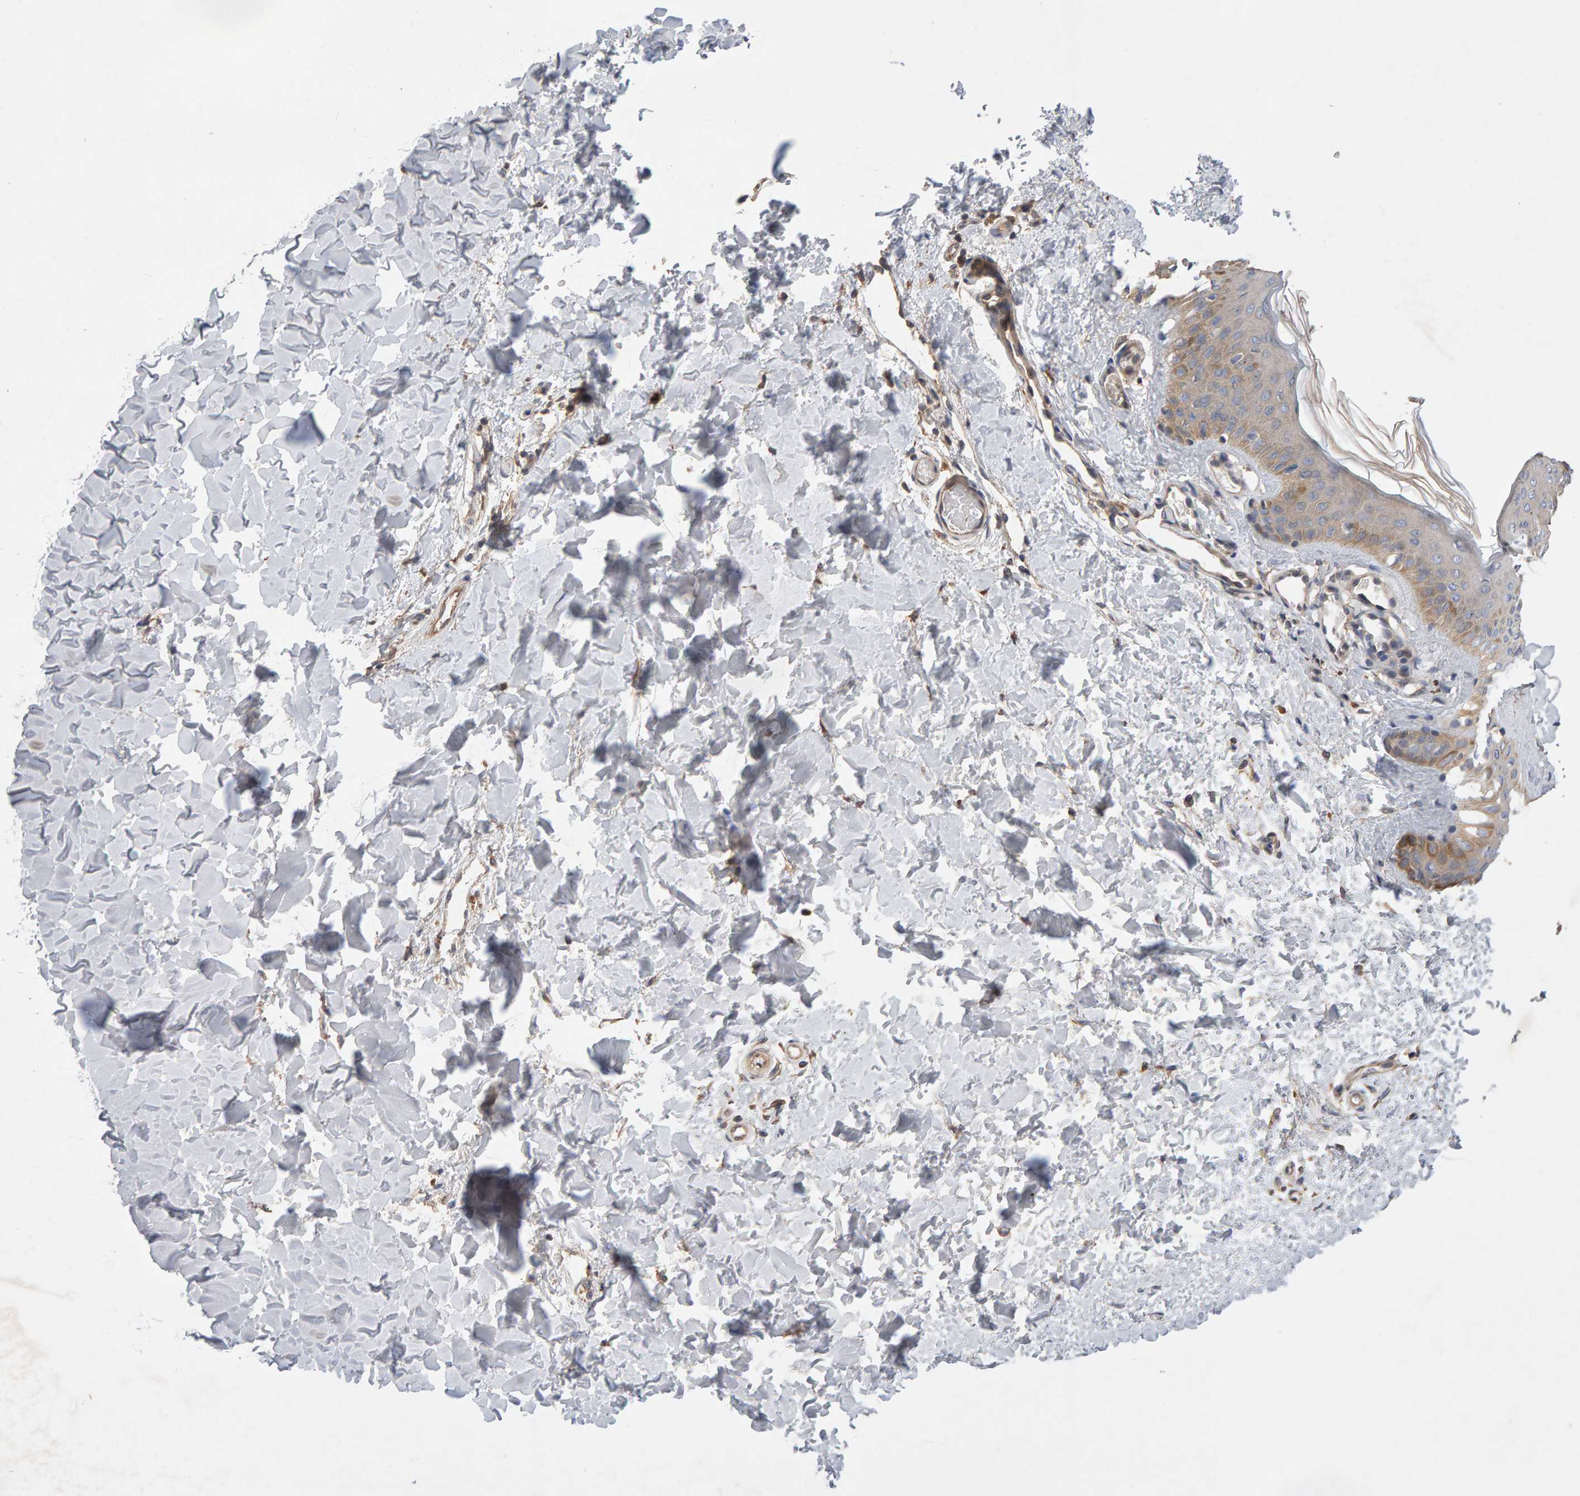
{"staining": {"intensity": "moderate", "quantity": ">75%", "location": "cytoplasmic/membranous"}, "tissue": "skin", "cell_type": "Fibroblasts", "image_type": "normal", "snomed": [{"axis": "morphology", "description": "Normal tissue, NOS"}, {"axis": "morphology", "description": "Neoplasm, benign, NOS"}, {"axis": "topography", "description": "Skin"}, {"axis": "topography", "description": "Soft tissue"}], "caption": "A brown stain labels moderate cytoplasmic/membranous expression of a protein in fibroblasts of benign skin. (Brightfield microscopy of DAB IHC at high magnification).", "gene": "RNF19A", "patient": {"sex": "male", "age": 26}}